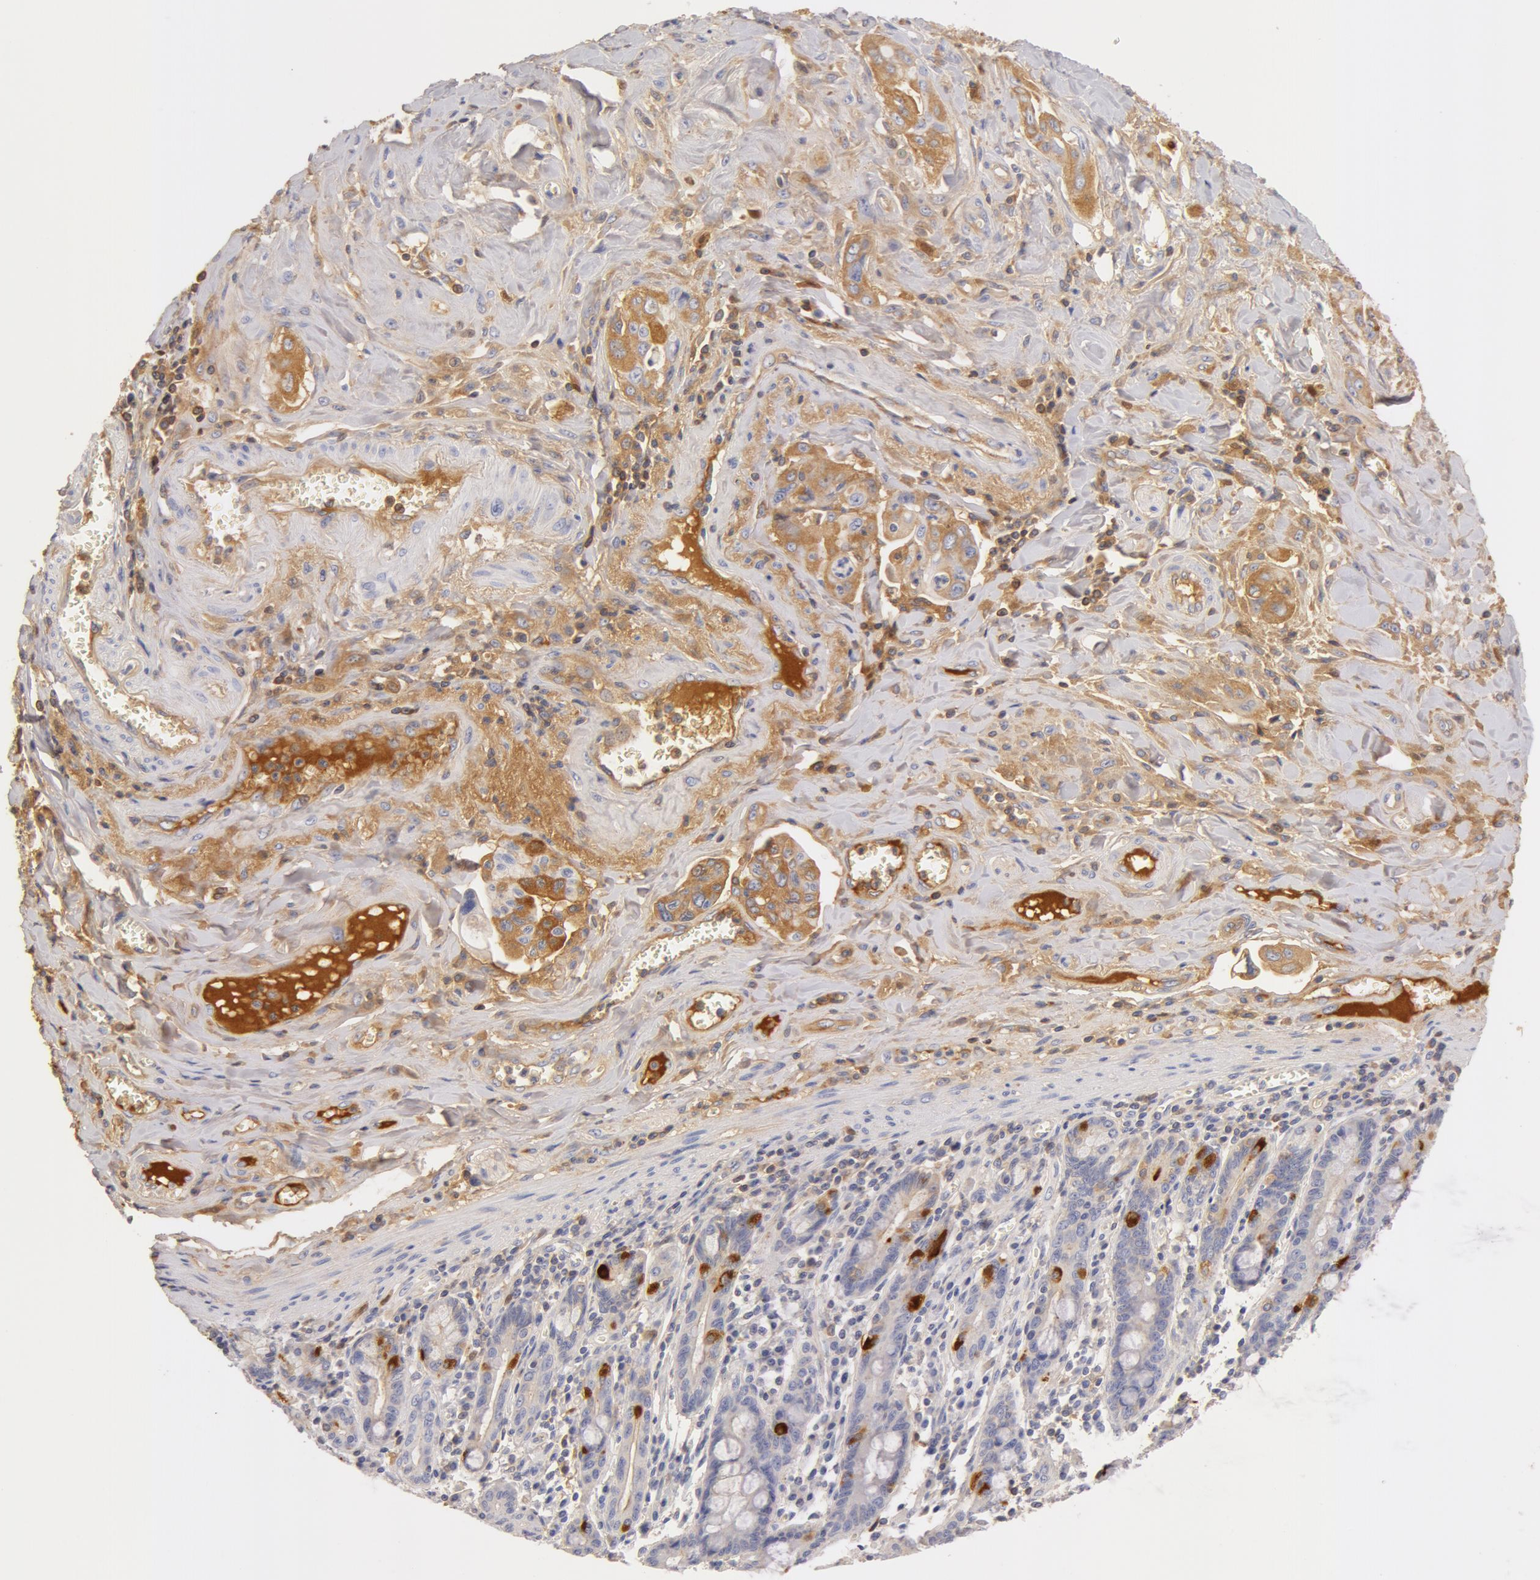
{"staining": {"intensity": "moderate", "quantity": ">75%", "location": "cytoplasmic/membranous"}, "tissue": "pancreatic cancer", "cell_type": "Tumor cells", "image_type": "cancer", "snomed": [{"axis": "morphology", "description": "Adenocarcinoma, NOS"}, {"axis": "topography", "description": "Pancreas"}], "caption": "Moderate cytoplasmic/membranous staining is appreciated in about >75% of tumor cells in pancreatic cancer (adenocarcinoma).", "gene": "GC", "patient": {"sex": "male", "age": 77}}